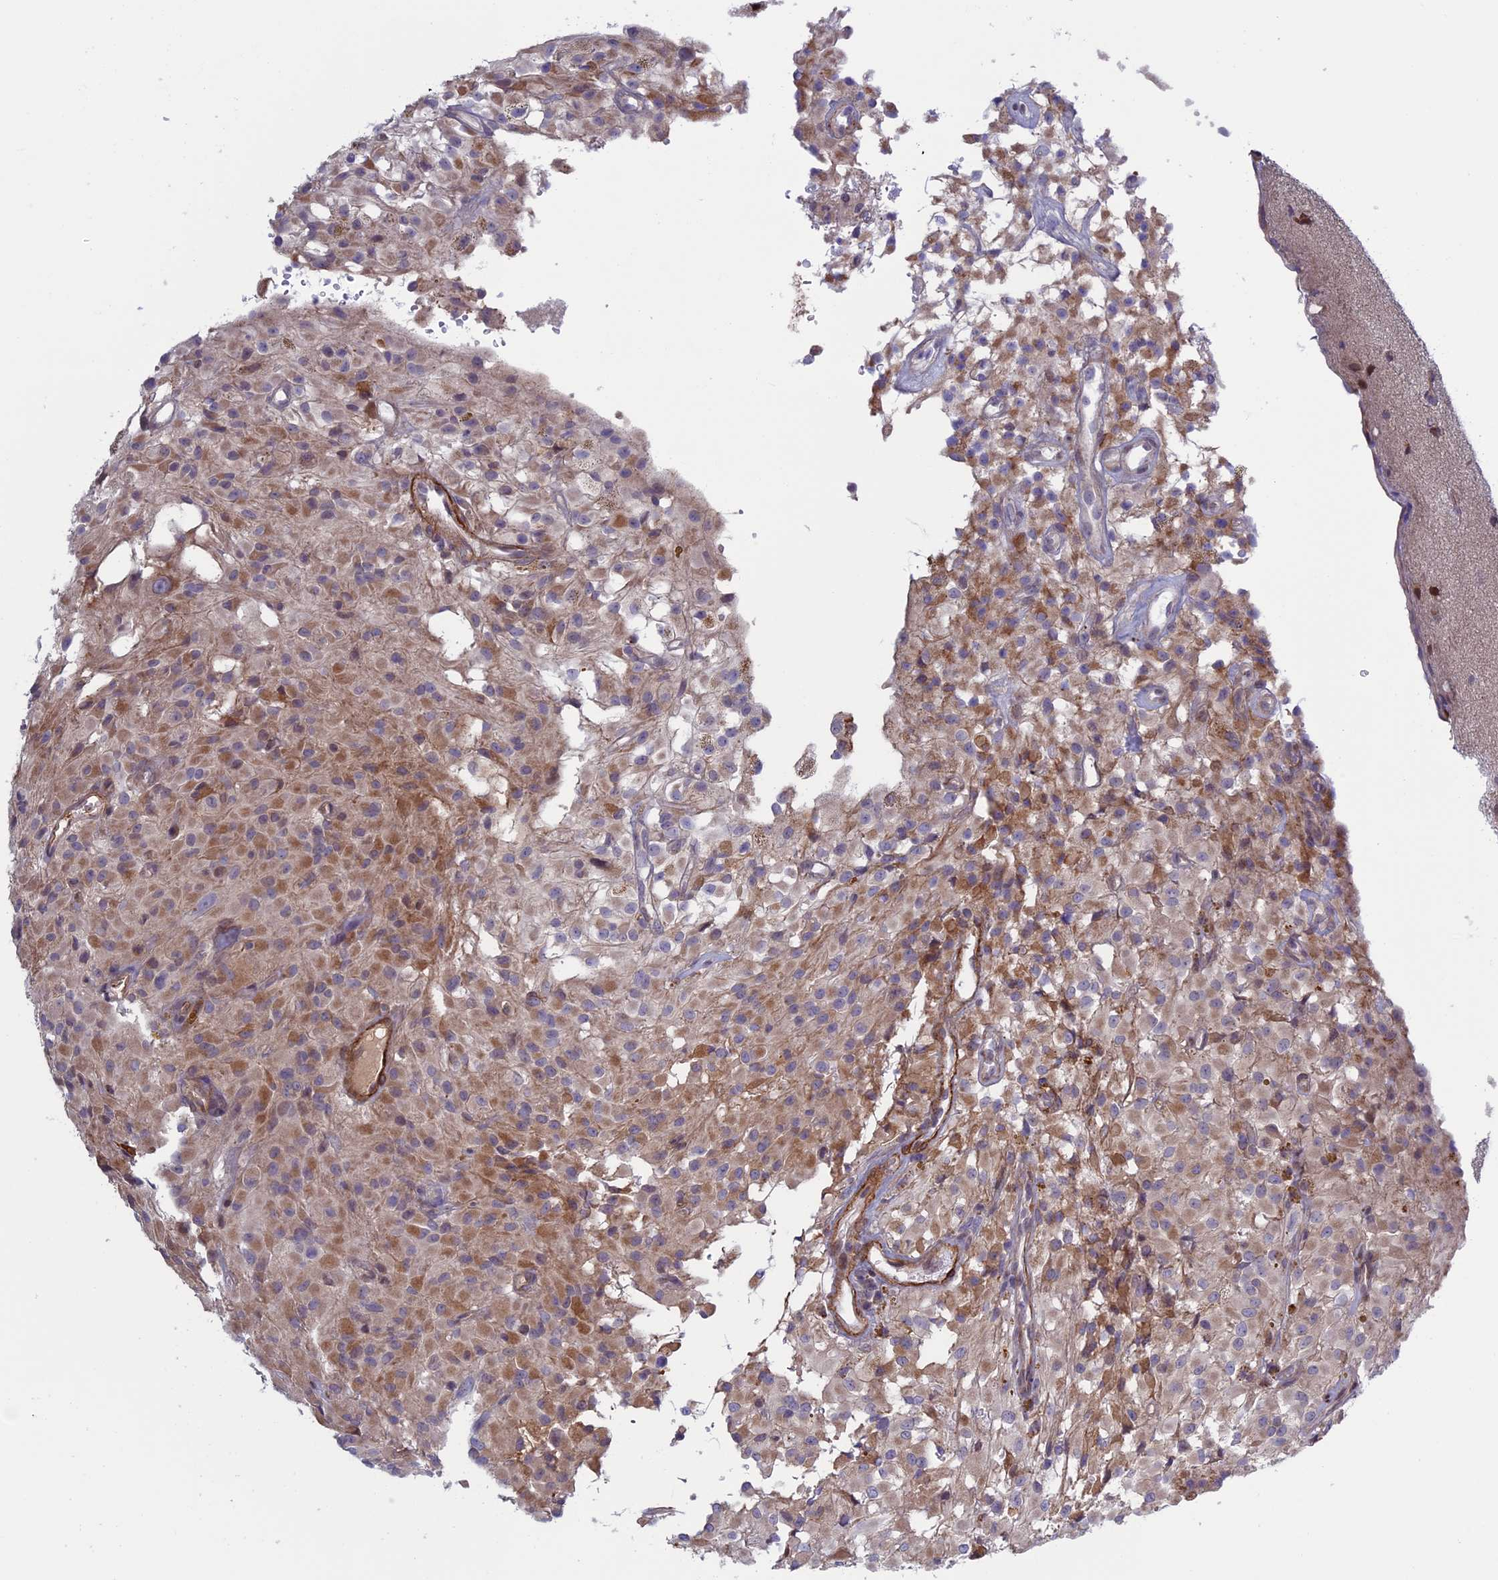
{"staining": {"intensity": "weak", "quantity": "<25%", "location": "cytoplasmic/membranous"}, "tissue": "glioma", "cell_type": "Tumor cells", "image_type": "cancer", "snomed": [{"axis": "morphology", "description": "Glioma, malignant, High grade"}, {"axis": "topography", "description": "Brain"}], "caption": "Human malignant glioma (high-grade) stained for a protein using IHC reveals no expression in tumor cells.", "gene": "FADS1", "patient": {"sex": "female", "age": 59}}